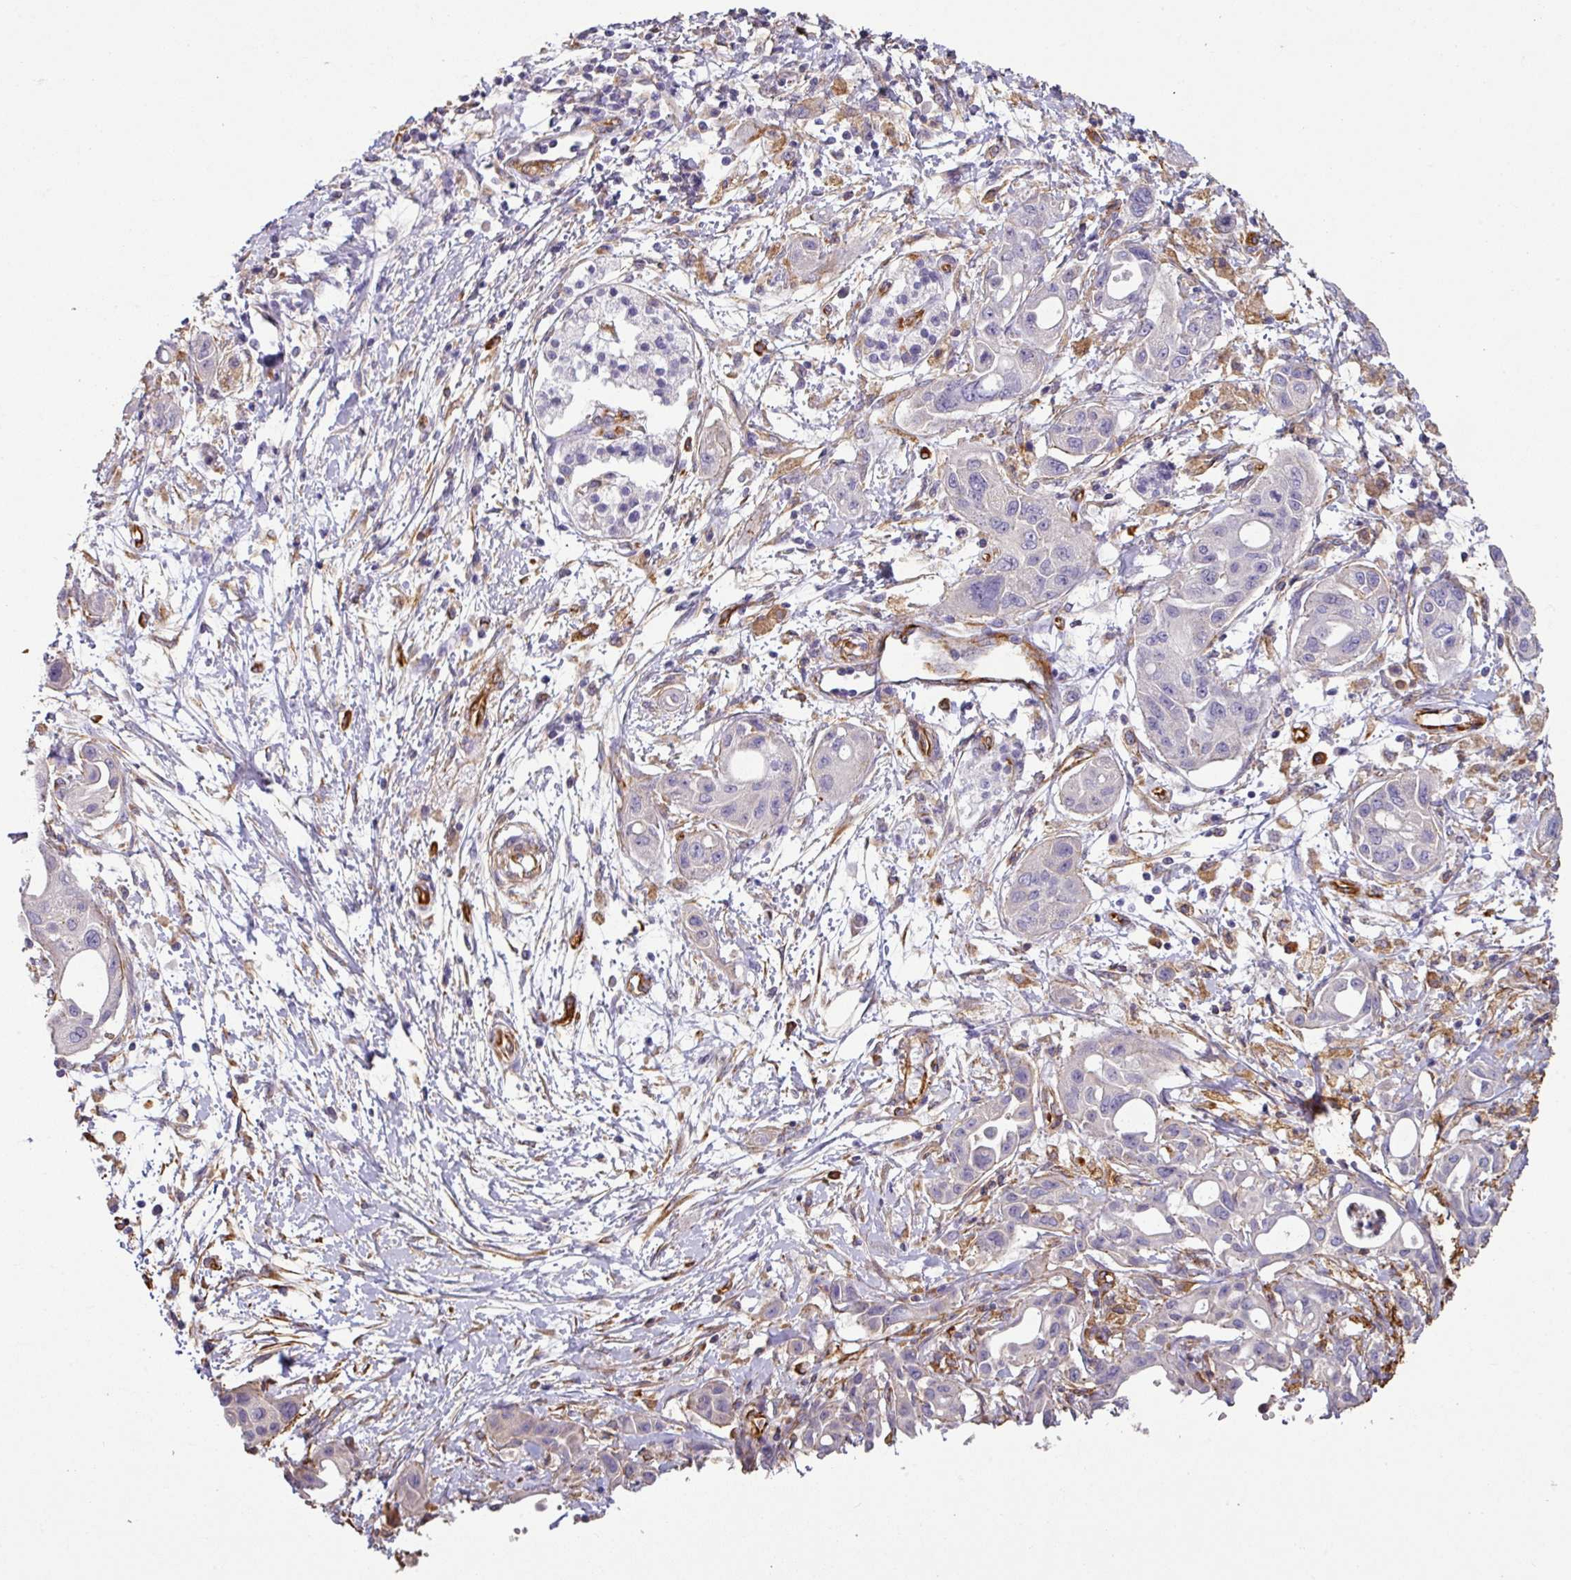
{"staining": {"intensity": "negative", "quantity": "none", "location": "none"}, "tissue": "pancreatic cancer", "cell_type": "Tumor cells", "image_type": "cancer", "snomed": [{"axis": "morphology", "description": "Adenocarcinoma, NOS"}, {"axis": "topography", "description": "Pancreas"}], "caption": "A high-resolution photomicrograph shows immunohistochemistry staining of pancreatic cancer, which shows no significant positivity in tumor cells.", "gene": "ZNF280C", "patient": {"sex": "male", "age": 68}}